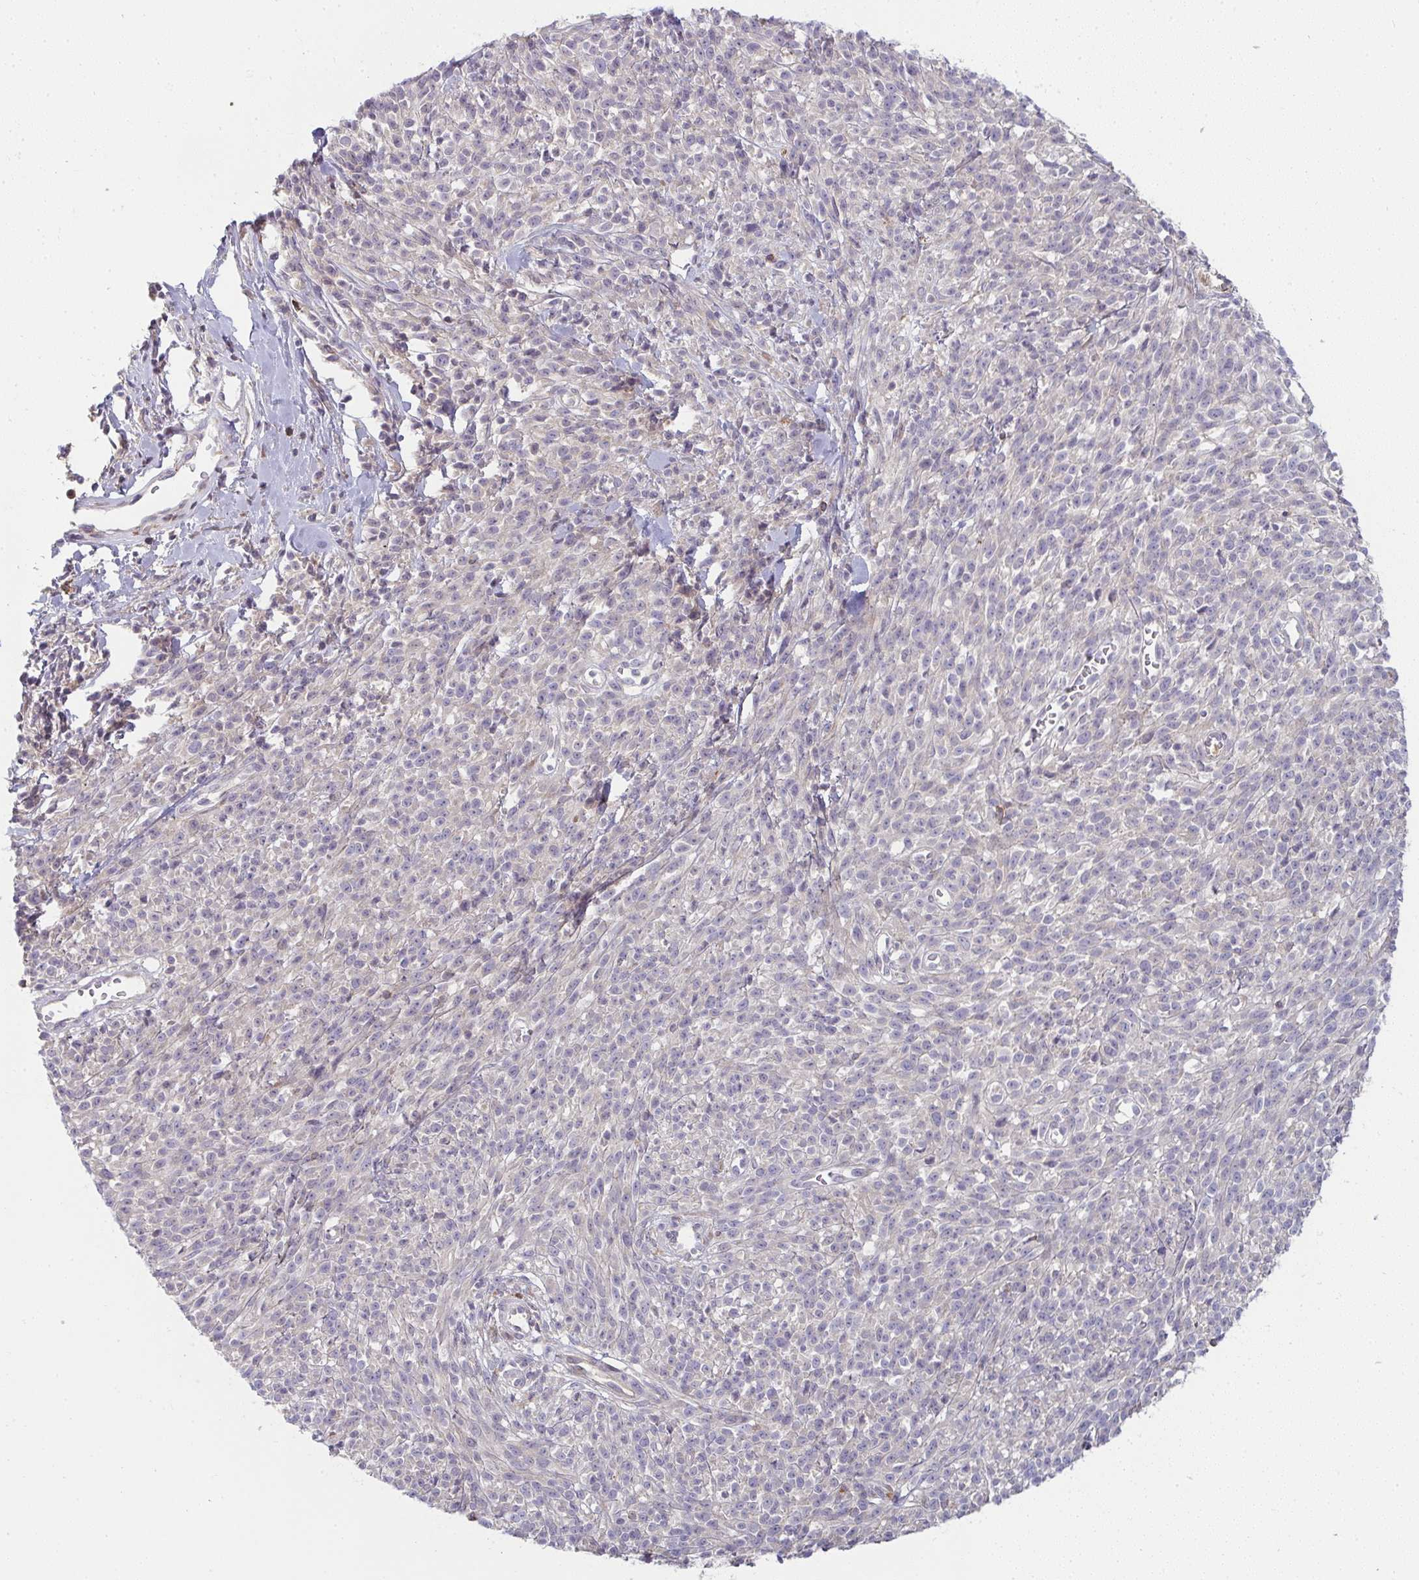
{"staining": {"intensity": "negative", "quantity": "none", "location": "none"}, "tissue": "melanoma", "cell_type": "Tumor cells", "image_type": "cancer", "snomed": [{"axis": "morphology", "description": "Malignant melanoma, NOS"}, {"axis": "topography", "description": "Skin"}, {"axis": "topography", "description": "Skin of trunk"}], "caption": "Micrograph shows no protein staining in tumor cells of melanoma tissue.", "gene": "CSF3R", "patient": {"sex": "male", "age": 74}}